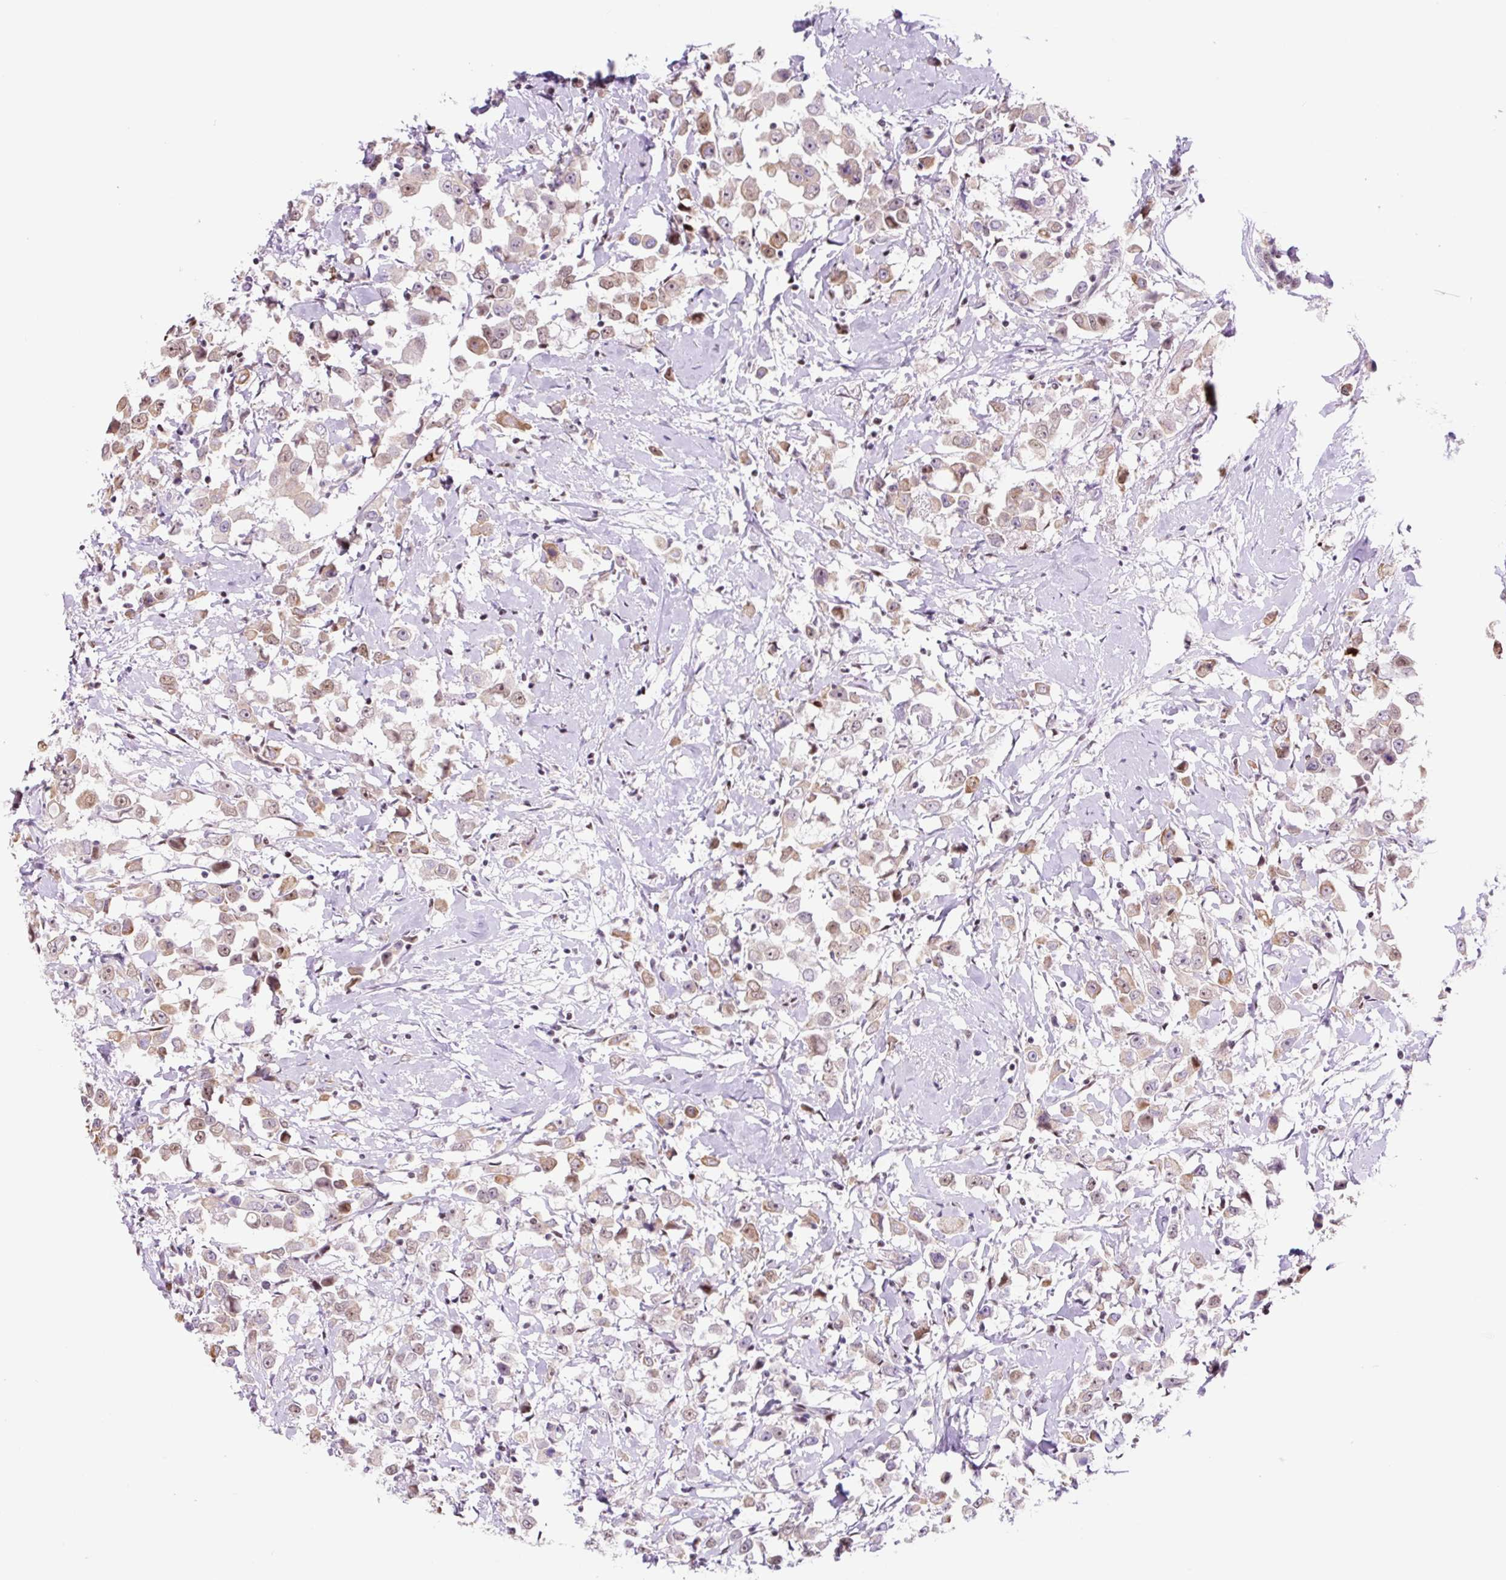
{"staining": {"intensity": "weak", "quantity": "25%-75%", "location": "nuclear"}, "tissue": "breast cancer", "cell_type": "Tumor cells", "image_type": "cancer", "snomed": [{"axis": "morphology", "description": "Duct carcinoma"}, {"axis": "topography", "description": "Breast"}], "caption": "Breast invasive ductal carcinoma was stained to show a protein in brown. There is low levels of weak nuclear staining in about 25%-75% of tumor cells.", "gene": "TAF1A", "patient": {"sex": "female", "age": 61}}